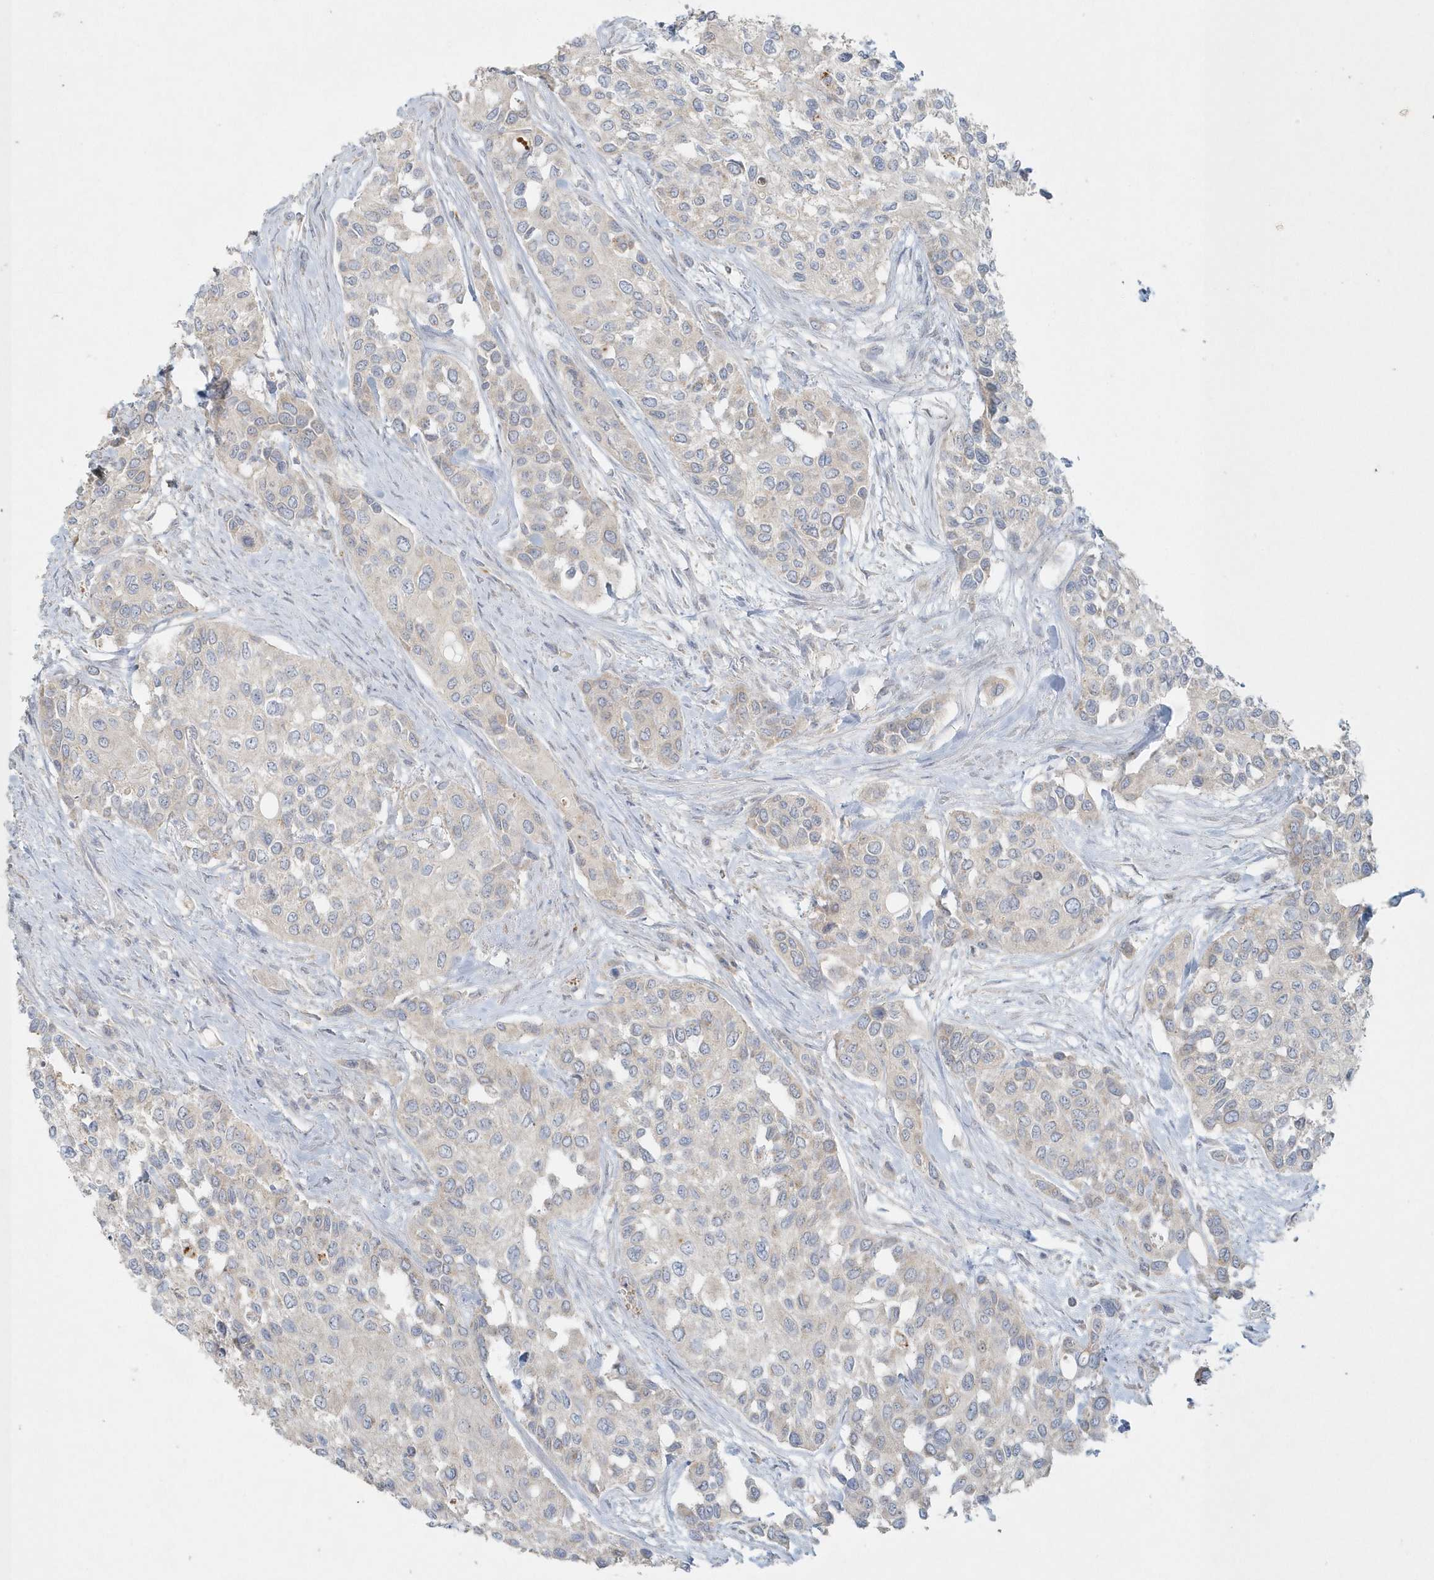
{"staining": {"intensity": "negative", "quantity": "none", "location": "none"}, "tissue": "urothelial cancer", "cell_type": "Tumor cells", "image_type": "cancer", "snomed": [{"axis": "morphology", "description": "Normal tissue, NOS"}, {"axis": "morphology", "description": "Urothelial carcinoma, High grade"}, {"axis": "topography", "description": "Vascular tissue"}, {"axis": "topography", "description": "Urinary bladder"}], "caption": "Urothelial cancer stained for a protein using immunohistochemistry (IHC) shows no positivity tumor cells.", "gene": "BLTP3A", "patient": {"sex": "female", "age": 56}}